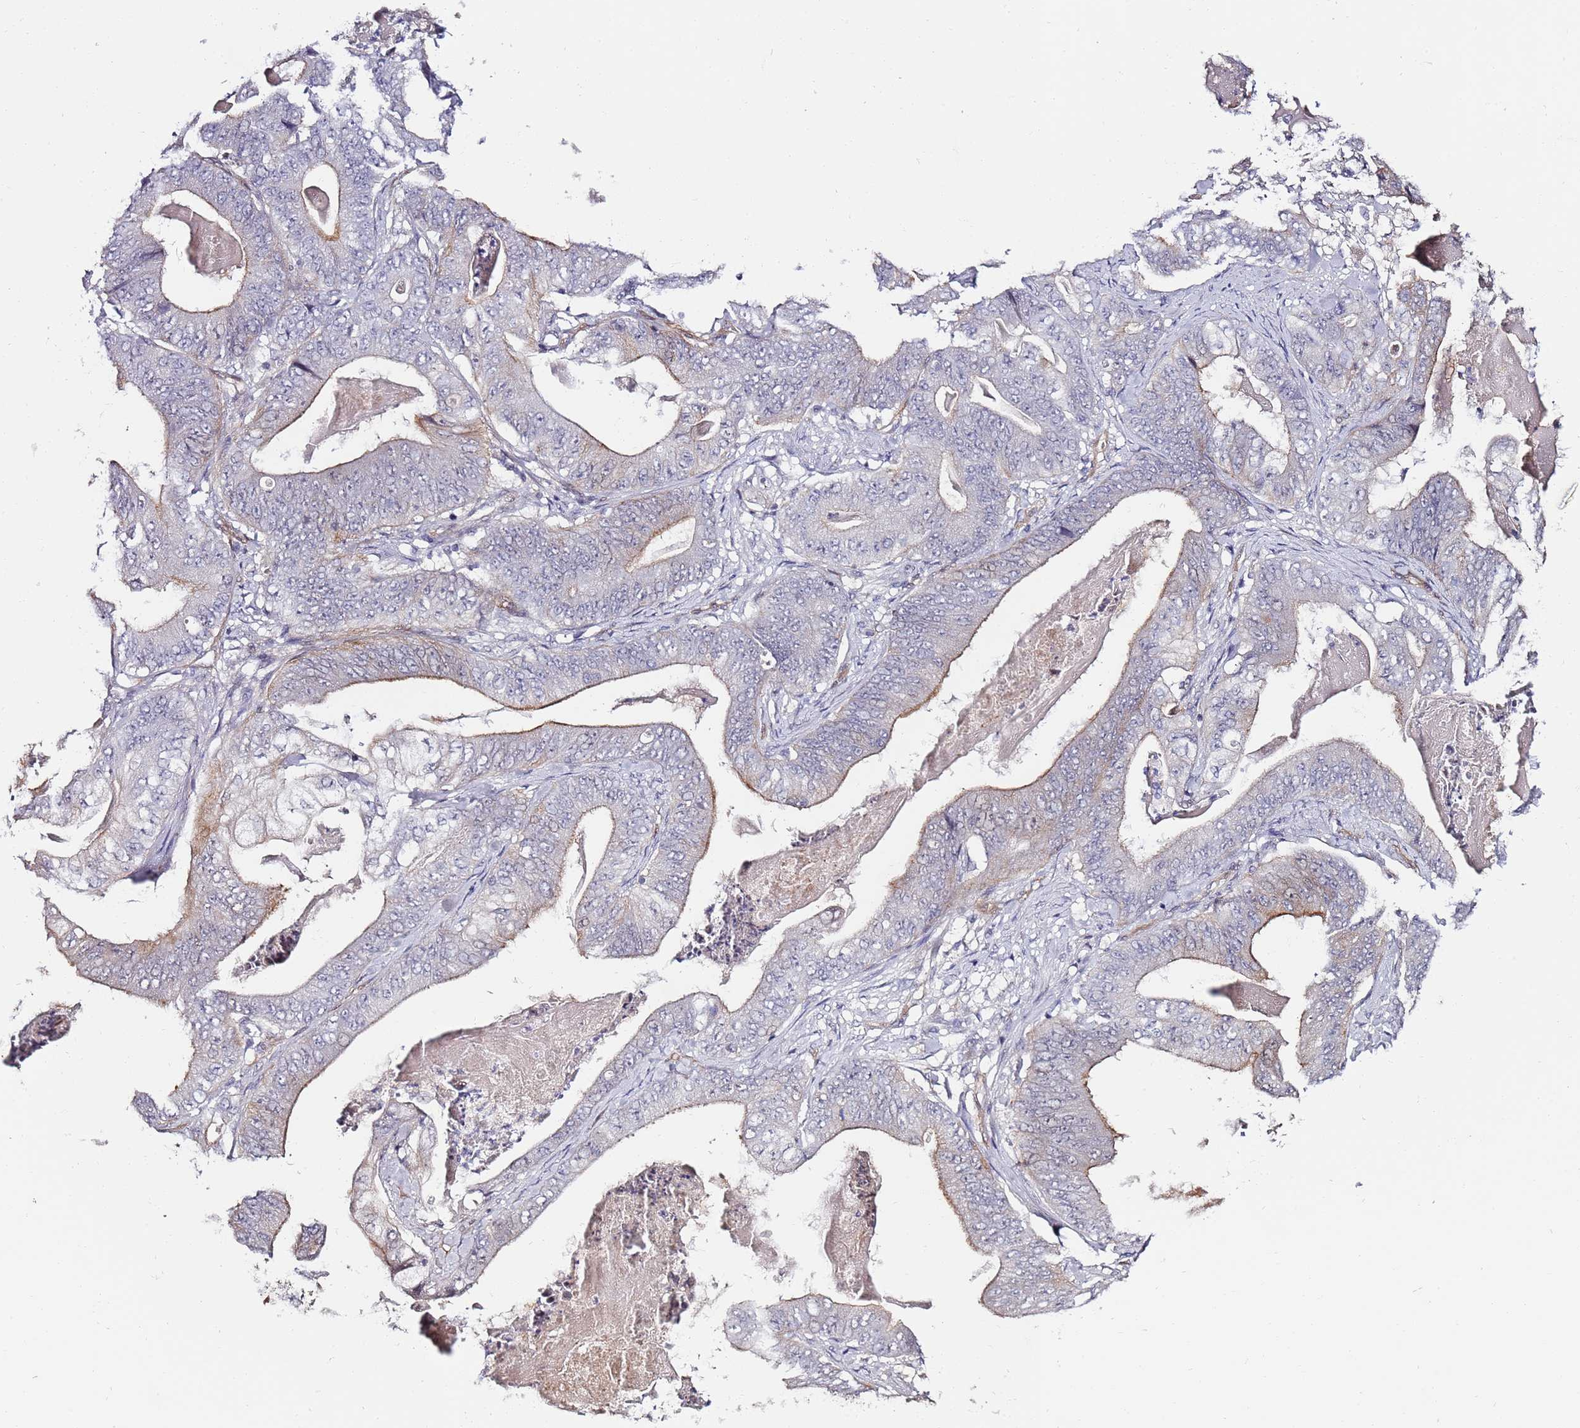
{"staining": {"intensity": "moderate", "quantity": "<25%", "location": "cytoplasmic/membranous"}, "tissue": "stomach cancer", "cell_type": "Tumor cells", "image_type": "cancer", "snomed": [{"axis": "morphology", "description": "Adenocarcinoma, NOS"}, {"axis": "topography", "description": "Stomach"}], "caption": "Immunohistochemistry of human adenocarcinoma (stomach) displays low levels of moderate cytoplasmic/membranous expression in approximately <25% of tumor cells. Nuclei are stained in blue.", "gene": "DUSP28", "patient": {"sex": "female", "age": 73}}